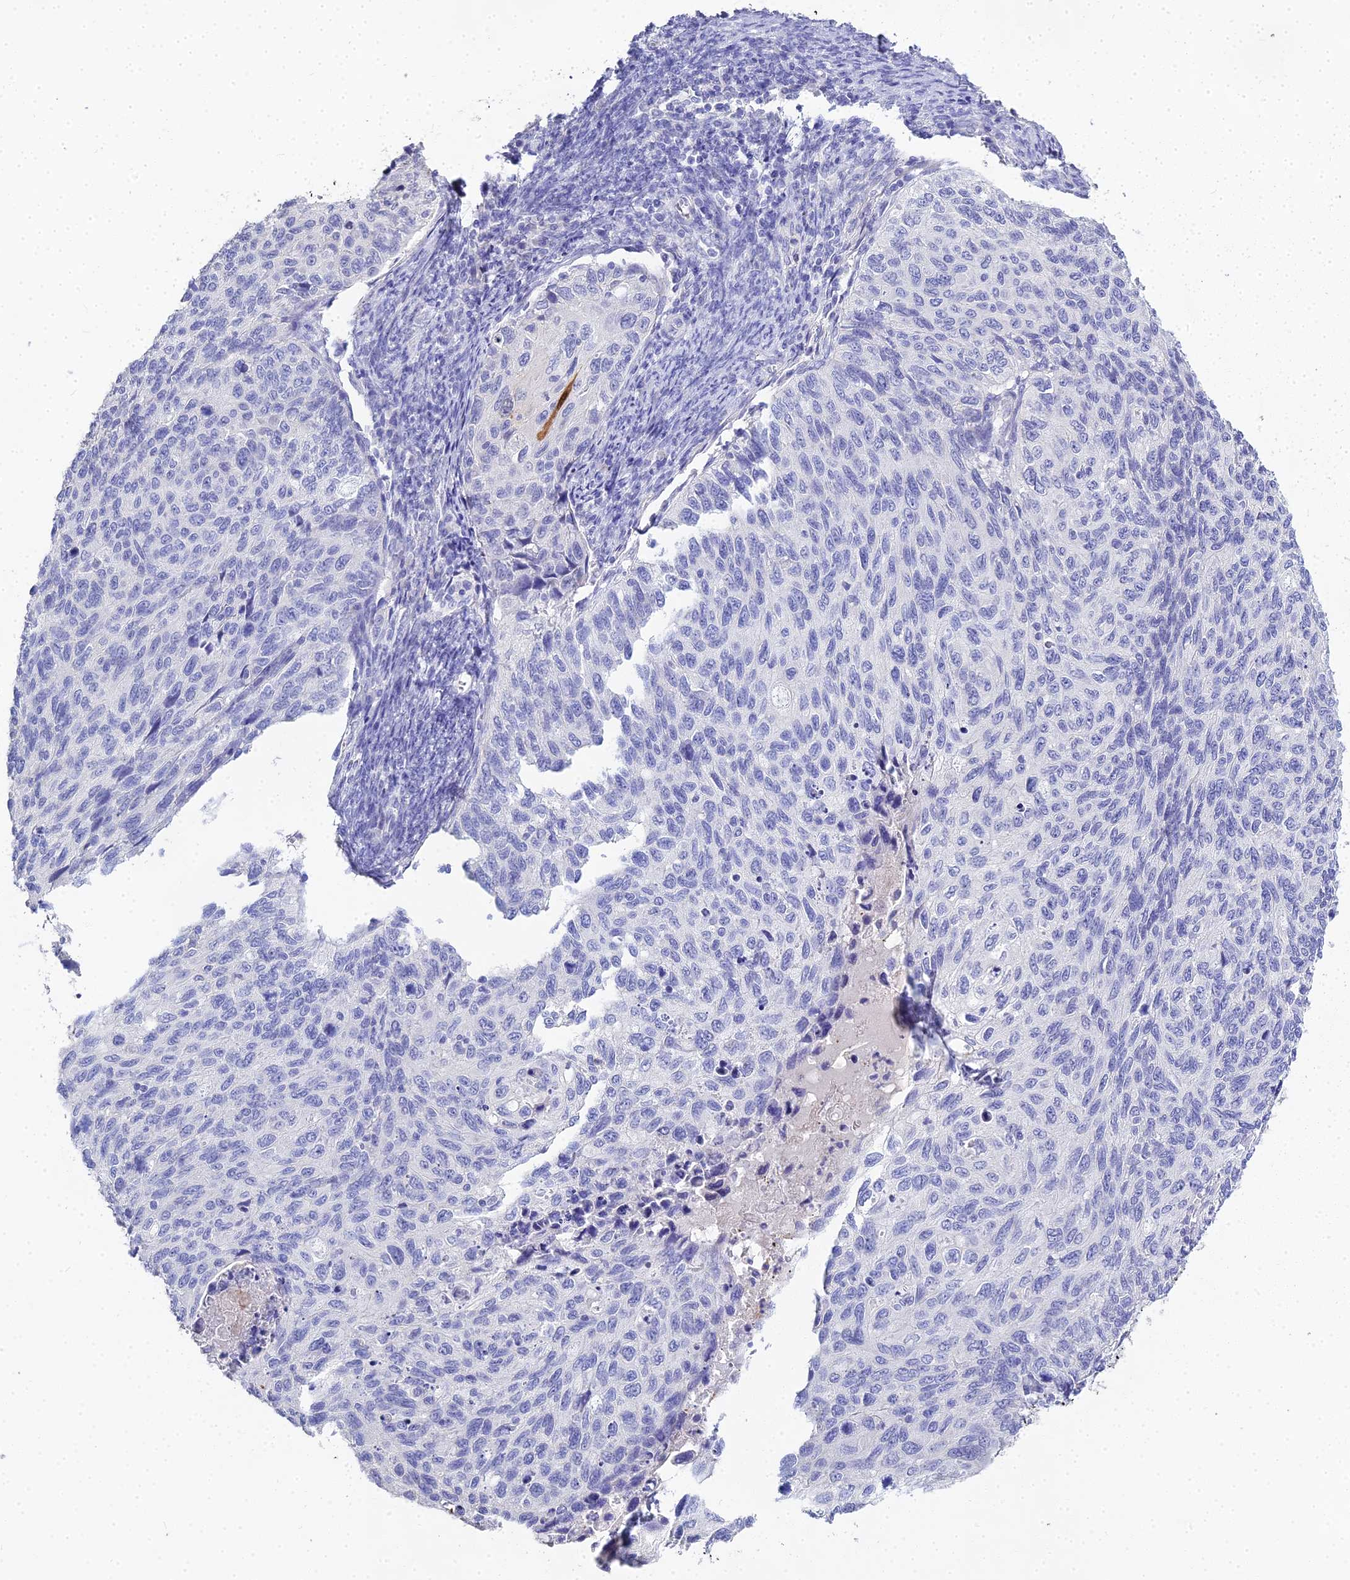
{"staining": {"intensity": "negative", "quantity": "none", "location": "none"}, "tissue": "cervical cancer", "cell_type": "Tumor cells", "image_type": "cancer", "snomed": [{"axis": "morphology", "description": "Squamous cell carcinoma, NOS"}, {"axis": "topography", "description": "Cervix"}], "caption": "Protein analysis of cervical squamous cell carcinoma shows no significant positivity in tumor cells.", "gene": "S100A7", "patient": {"sex": "female", "age": 70}}